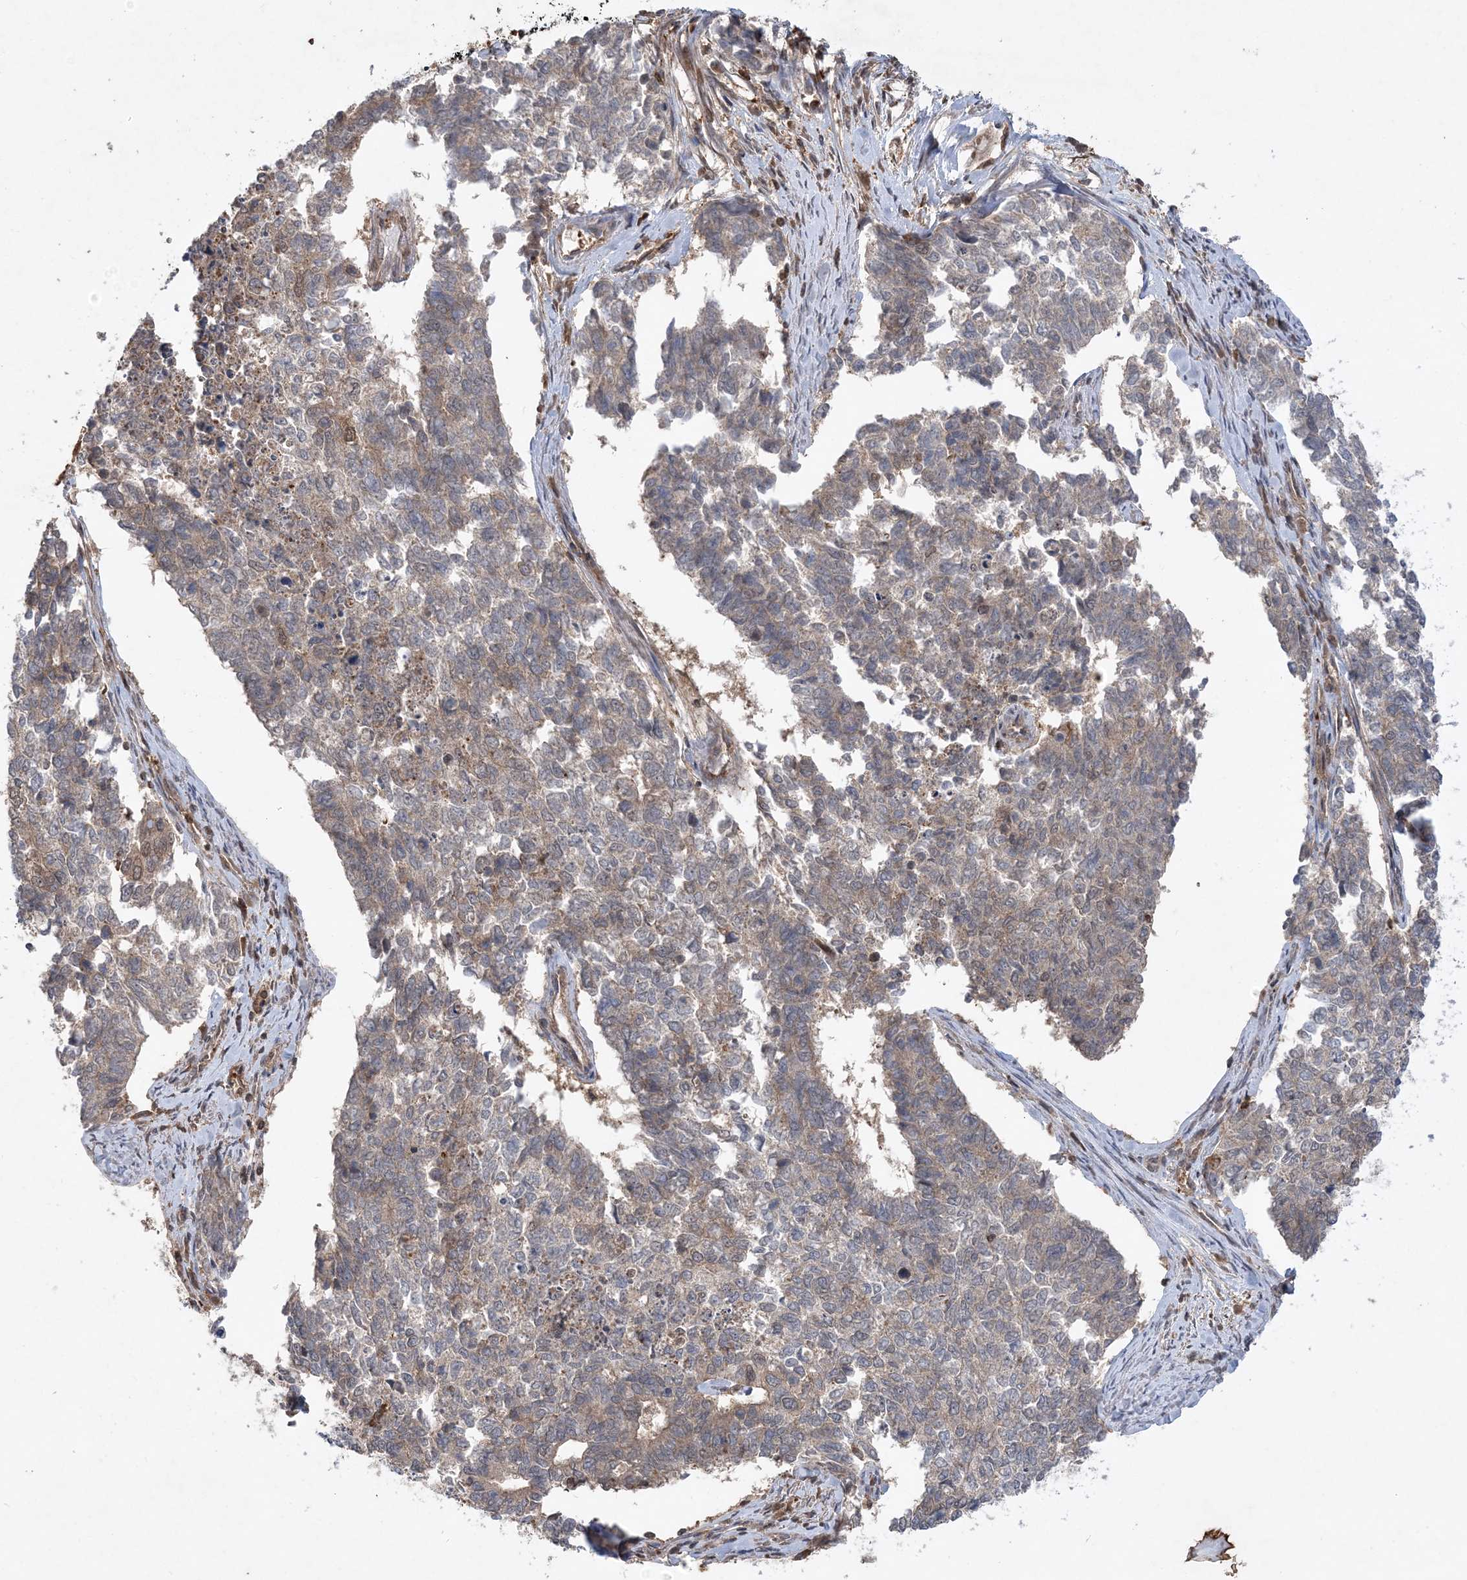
{"staining": {"intensity": "weak", "quantity": "25%-75%", "location": "cytoplasmic/membranous"}, "tissue": "cervical cancer", "cell_type": "Tumor cells", "image_type": "cancer", "snomed": [{"axis": "morphology", "description": "Squamous cell carcinoma, NOS"}, {"axis": "topography", "description": "Cervix"}], "caption": "A histopathology image of cervical squamous cell carcinoma stained for a protein reveals weak cytoplasmic/membranous brown staining in tumor cells. The protein of interest is stained brown, and the nuclei are stained in blue (DAB (3,3'-diaminobenzidine) IHC with brightfield microscopy, high magnification).", "gene": "ACYP1", "patient": {"sex": "female", "age": 63}}